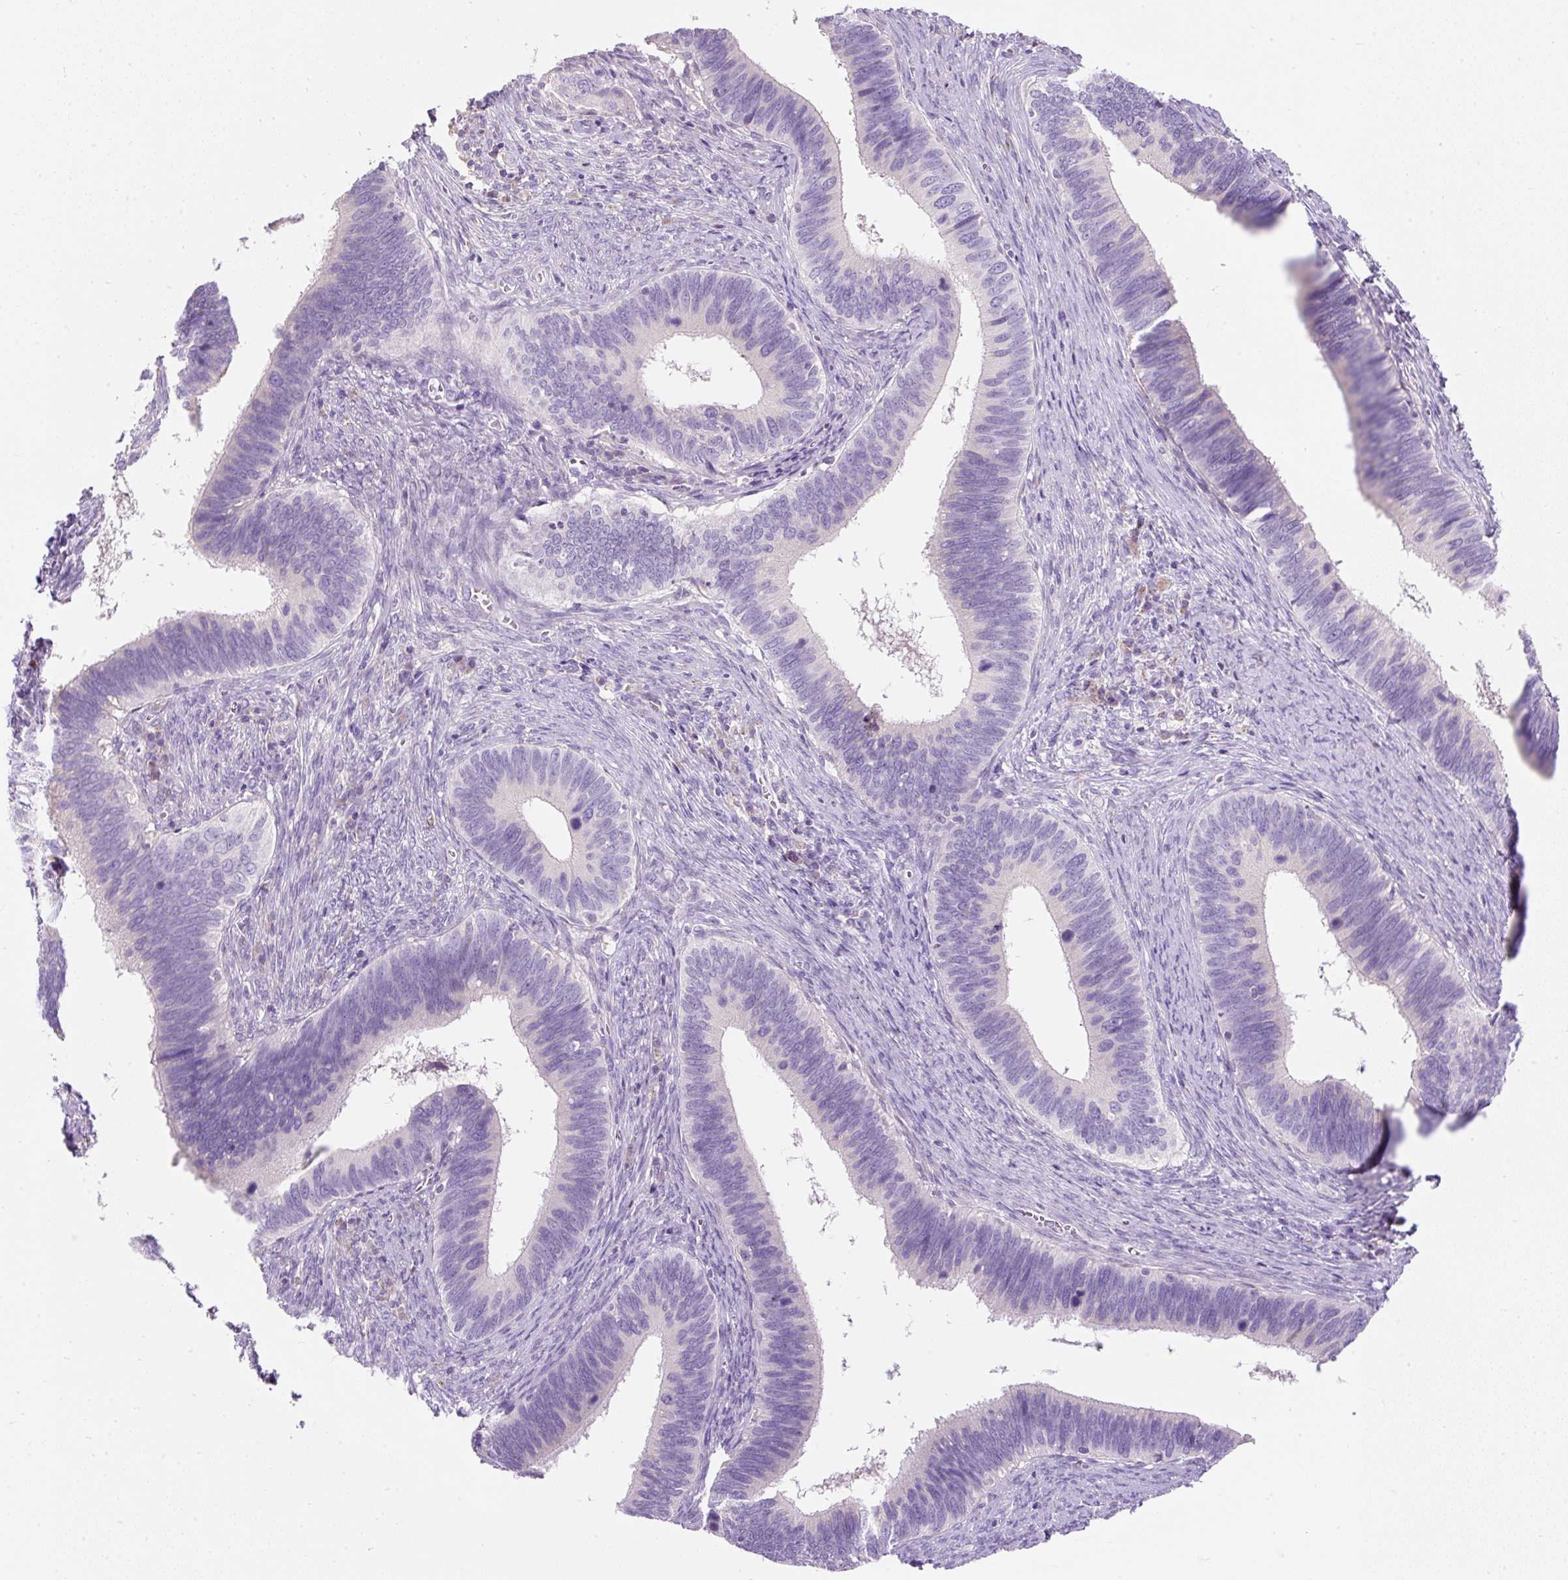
{"staining": {"intensity": "negative", "quantity": "none", "location": "none"}, "tissue": "cervical cancer", "cell_type": "Tumor cells", "image_type": "cancer", "snomed": [{"axis": "morphology", "description": "Adenocarcinoma, NOS"}, {"axis": "topography", "description": "Cervix"}], "caption": "Cervical cancer (adenocarcinoma) stained for a protein using IHC demonstrates no expression tumor cells.", "gene": "SUSD5", "patient": {"sex": "female", "age": 42}}